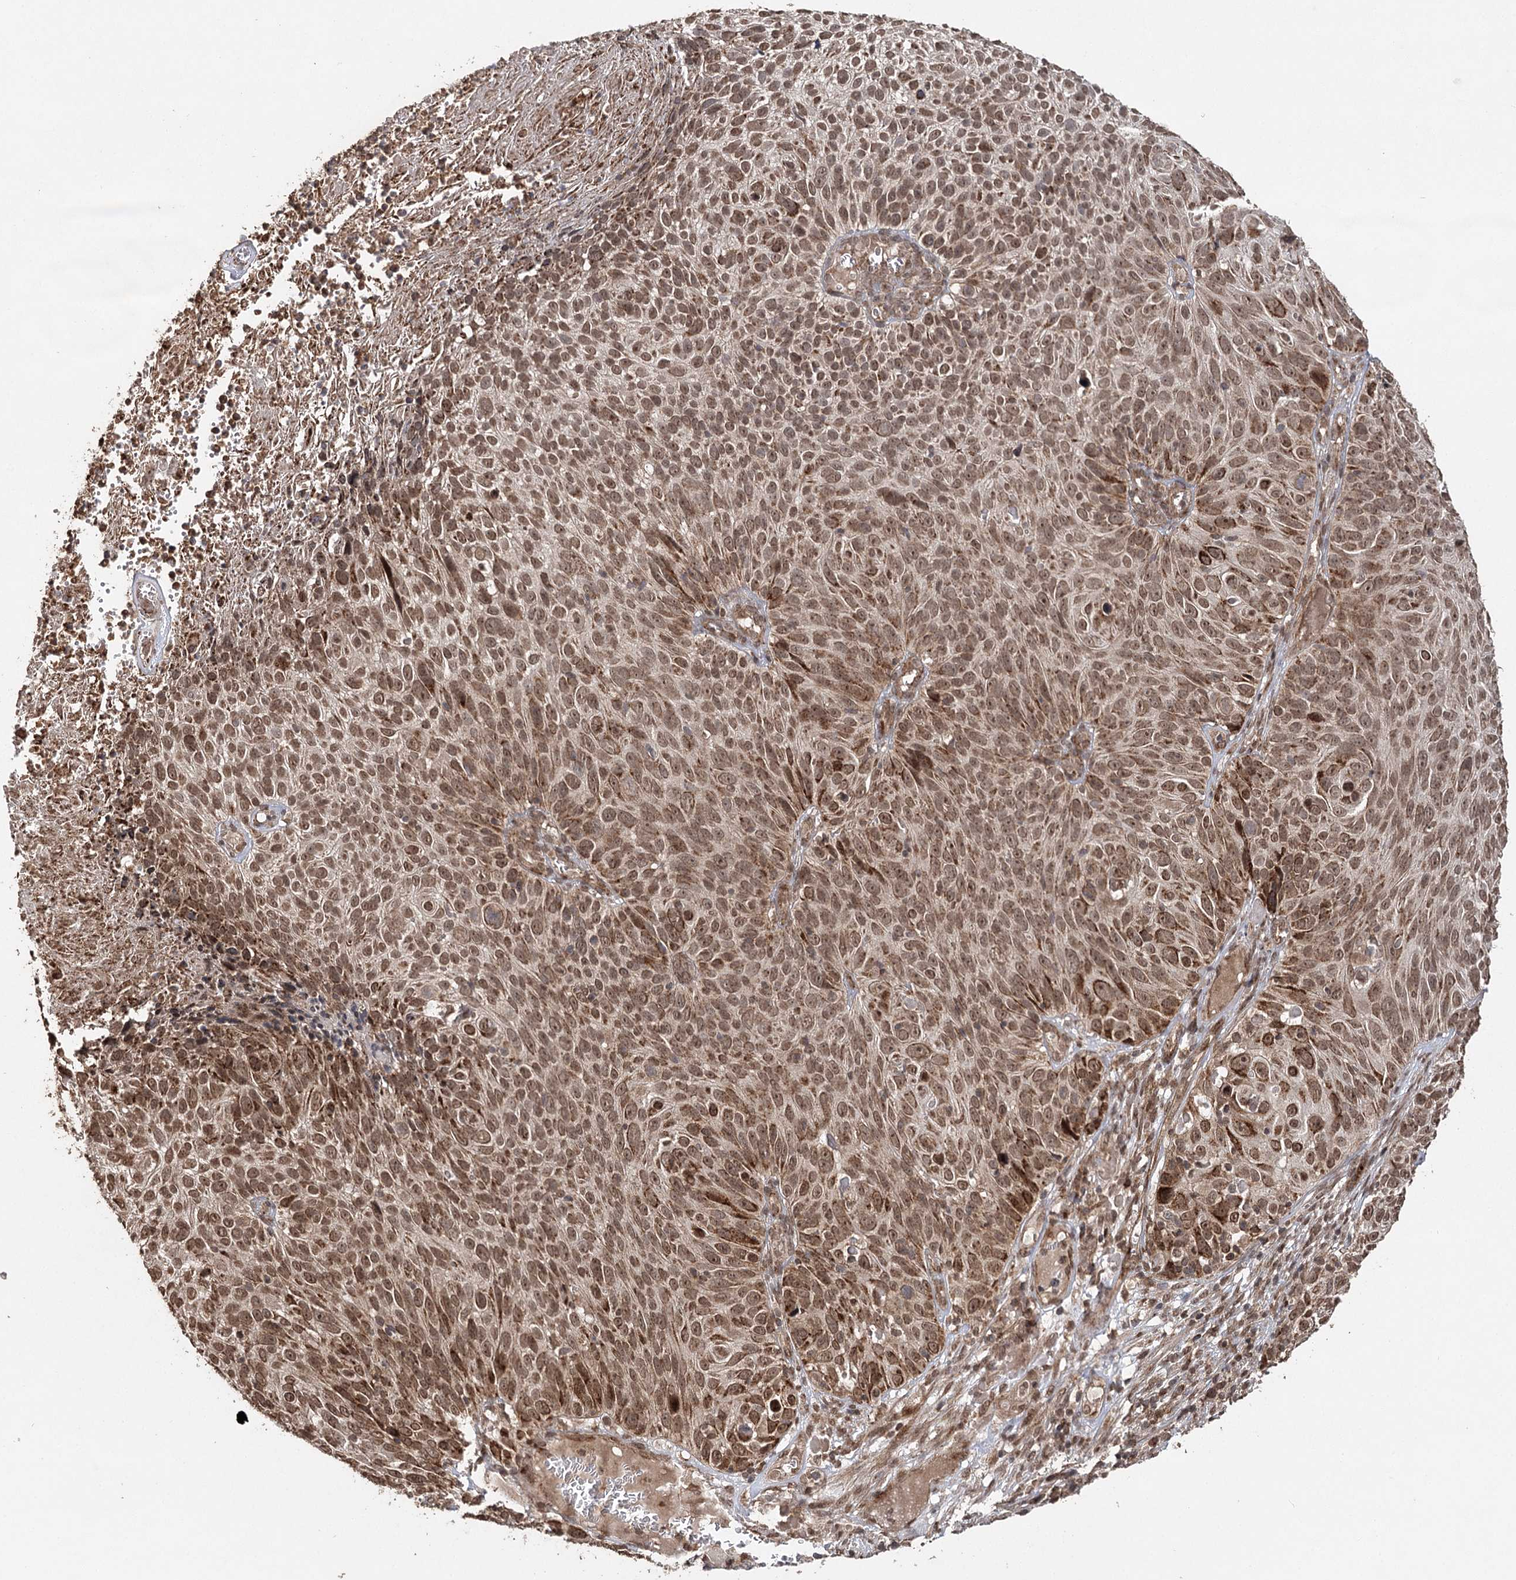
{"staining": {"intensity": "moderate", "quantity": ">75%", "location": "cytoplasmic/membranous,nuclear"}, "tissue": "cervical cancer", "cell_type": "Tumor cells", "image_type": "cancer", "snomed": [{"axis": "morphology", "description": "Squamous cell carcinoma, NOS"}, {"axis": "topography", "description": "Cervix"}], "caption": "This is an image of IHC staining of cervical cancer, which shows moderate expression in the cytoplasmic/membranous and nuclear of tumor cells.", "gene": "ZNRF3", "patient": {"sex": "female", "age": 74}}